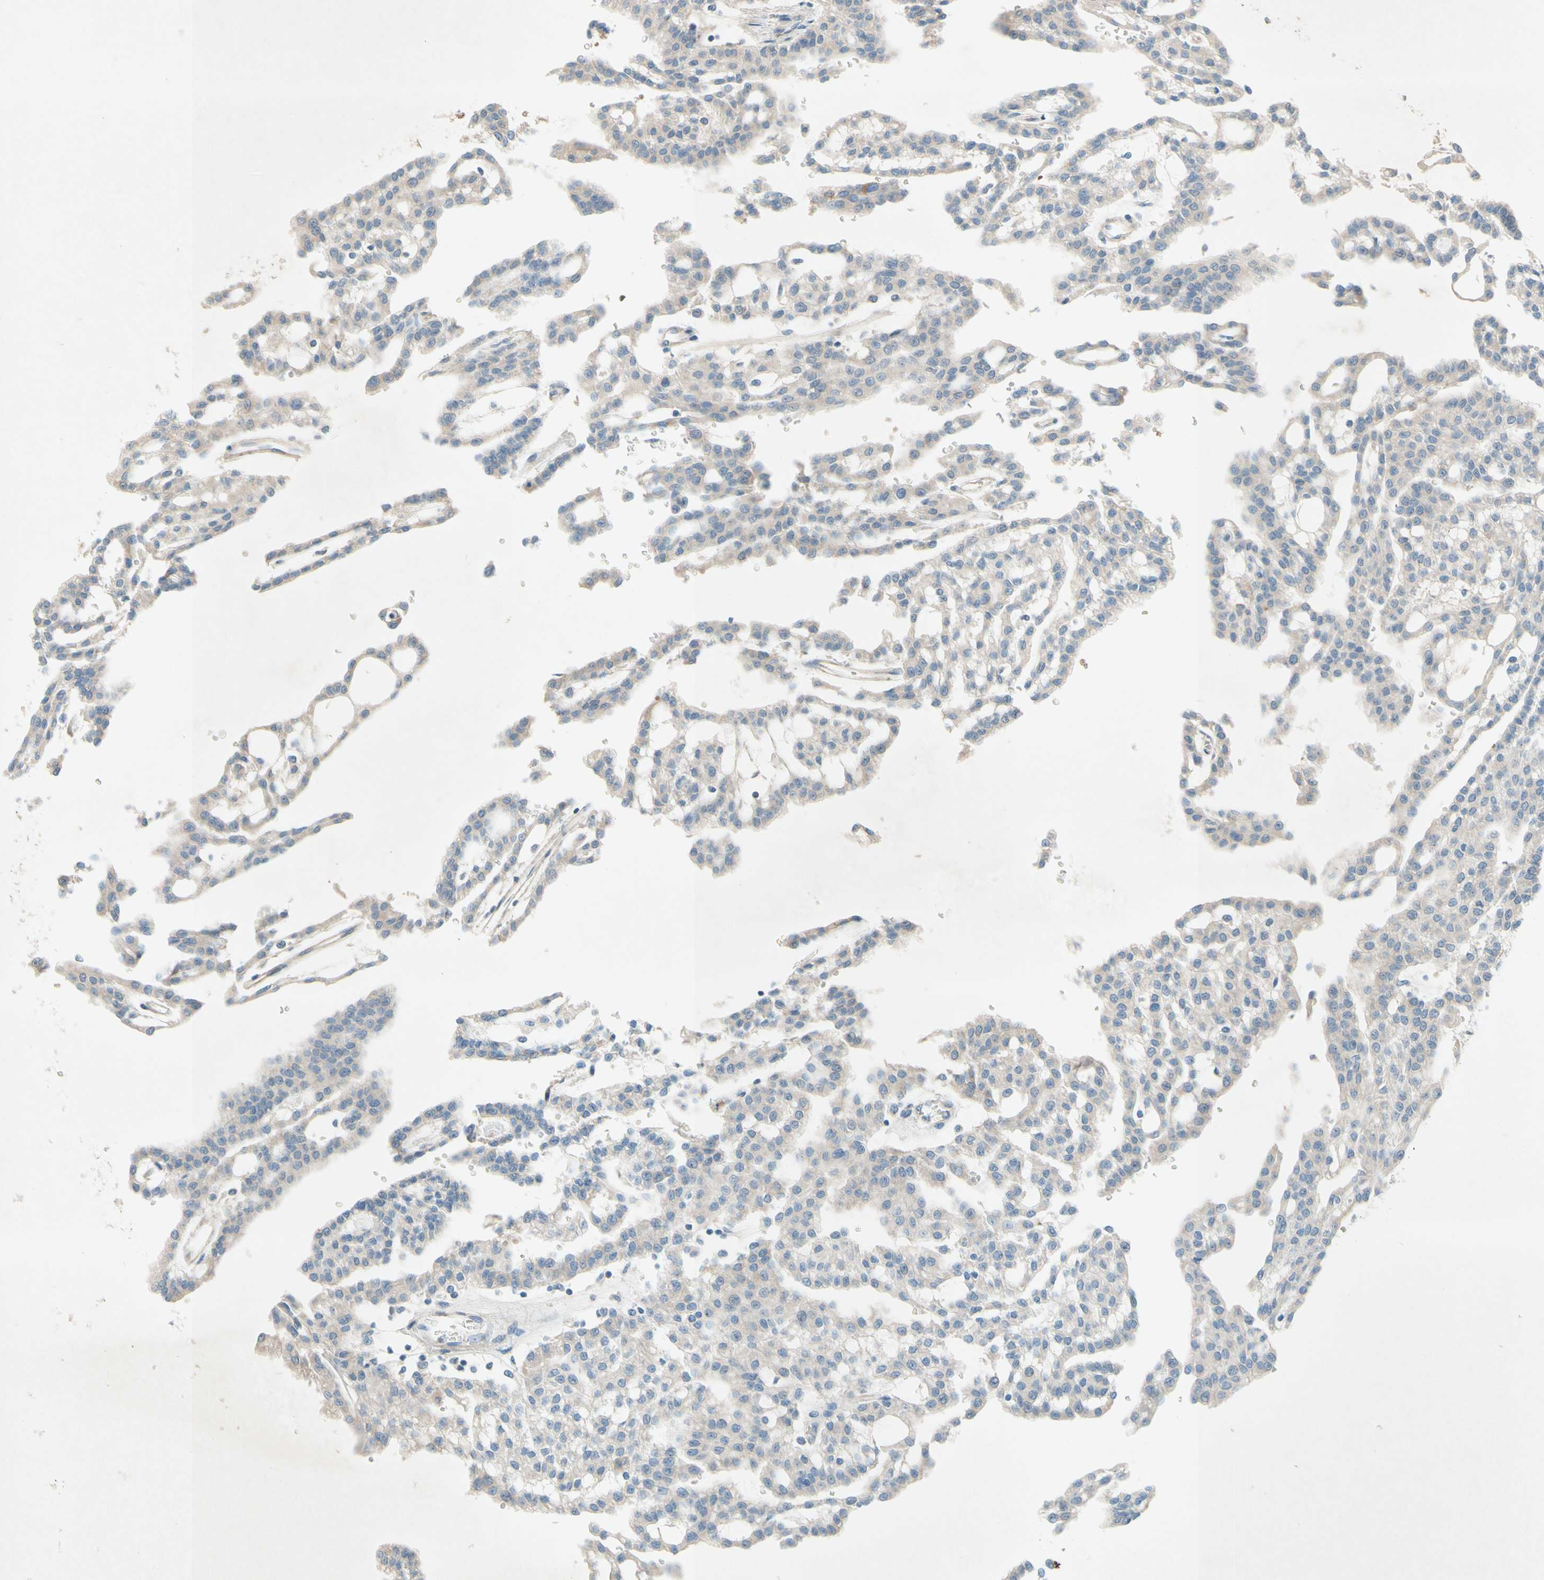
{"staining": {"intensity": "negative", "quantity": "none", "location": "none"}, "tissue": "renal cancer", "cell_type": "Tumor cells", "image_type": "cancer", "snomed": [{"axis": "morphology", "description": "Adenocarcinoma, NOS"}, {"axis": "topography", "description": "Kidney"}], "caption": "High magnification brightfield microscopy of adenocarcinoma (renal) stained with DAB (brown) and counterstained with hematoxylin (blue): tumor cells show no significant staining. The staining was performed using DAB to visualize the protein expression in brown, while the nuclei were stained in blue with hematoxylin (Magnification: 20x).", "gene": "IL2", "patient": {"sex": "male", "age": 63}}